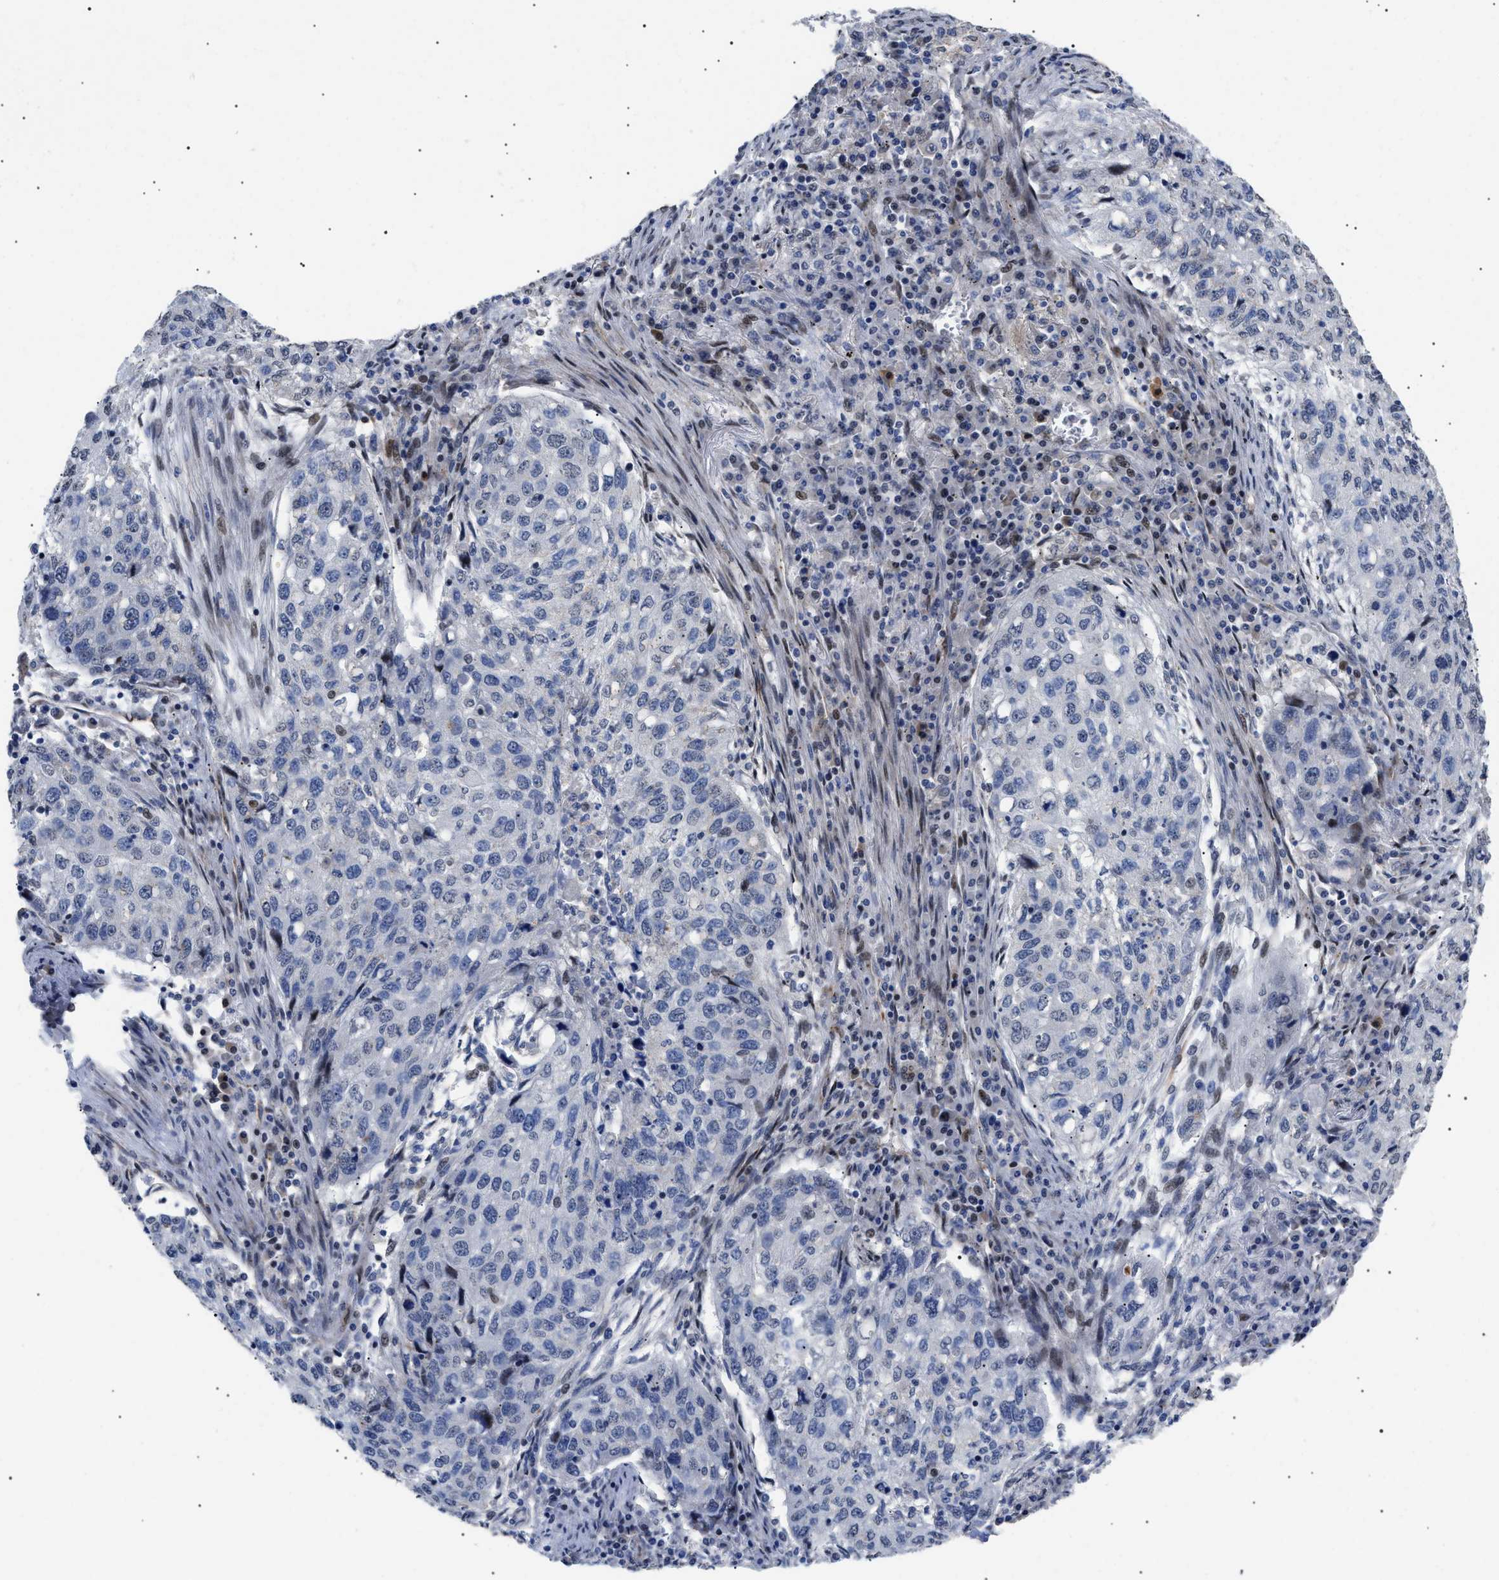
{"staining": {"intensity": "weak", "quantity": "<25%", "location": "nuclear"}, "tissue": "lung cancer", "cell_type": "Tumor cells", "image_type": "cancer", "snomed": [{"axis": "morphology", "description": "Squamous cell carcinoma, NOS"}, {"axis": "topography", "description": "Lung"}], "caption": "Immunohistochemical staining of human squamous cell carcinoma (lung) displays no significant staining in tumor cells. (DAB (3,3'-diaminobenzidine) immunohistochemistry visualized using brightfield microscopy, high magnification).", "gene": "SFXN5", "patient": {"sex": "female", "age": 63}}